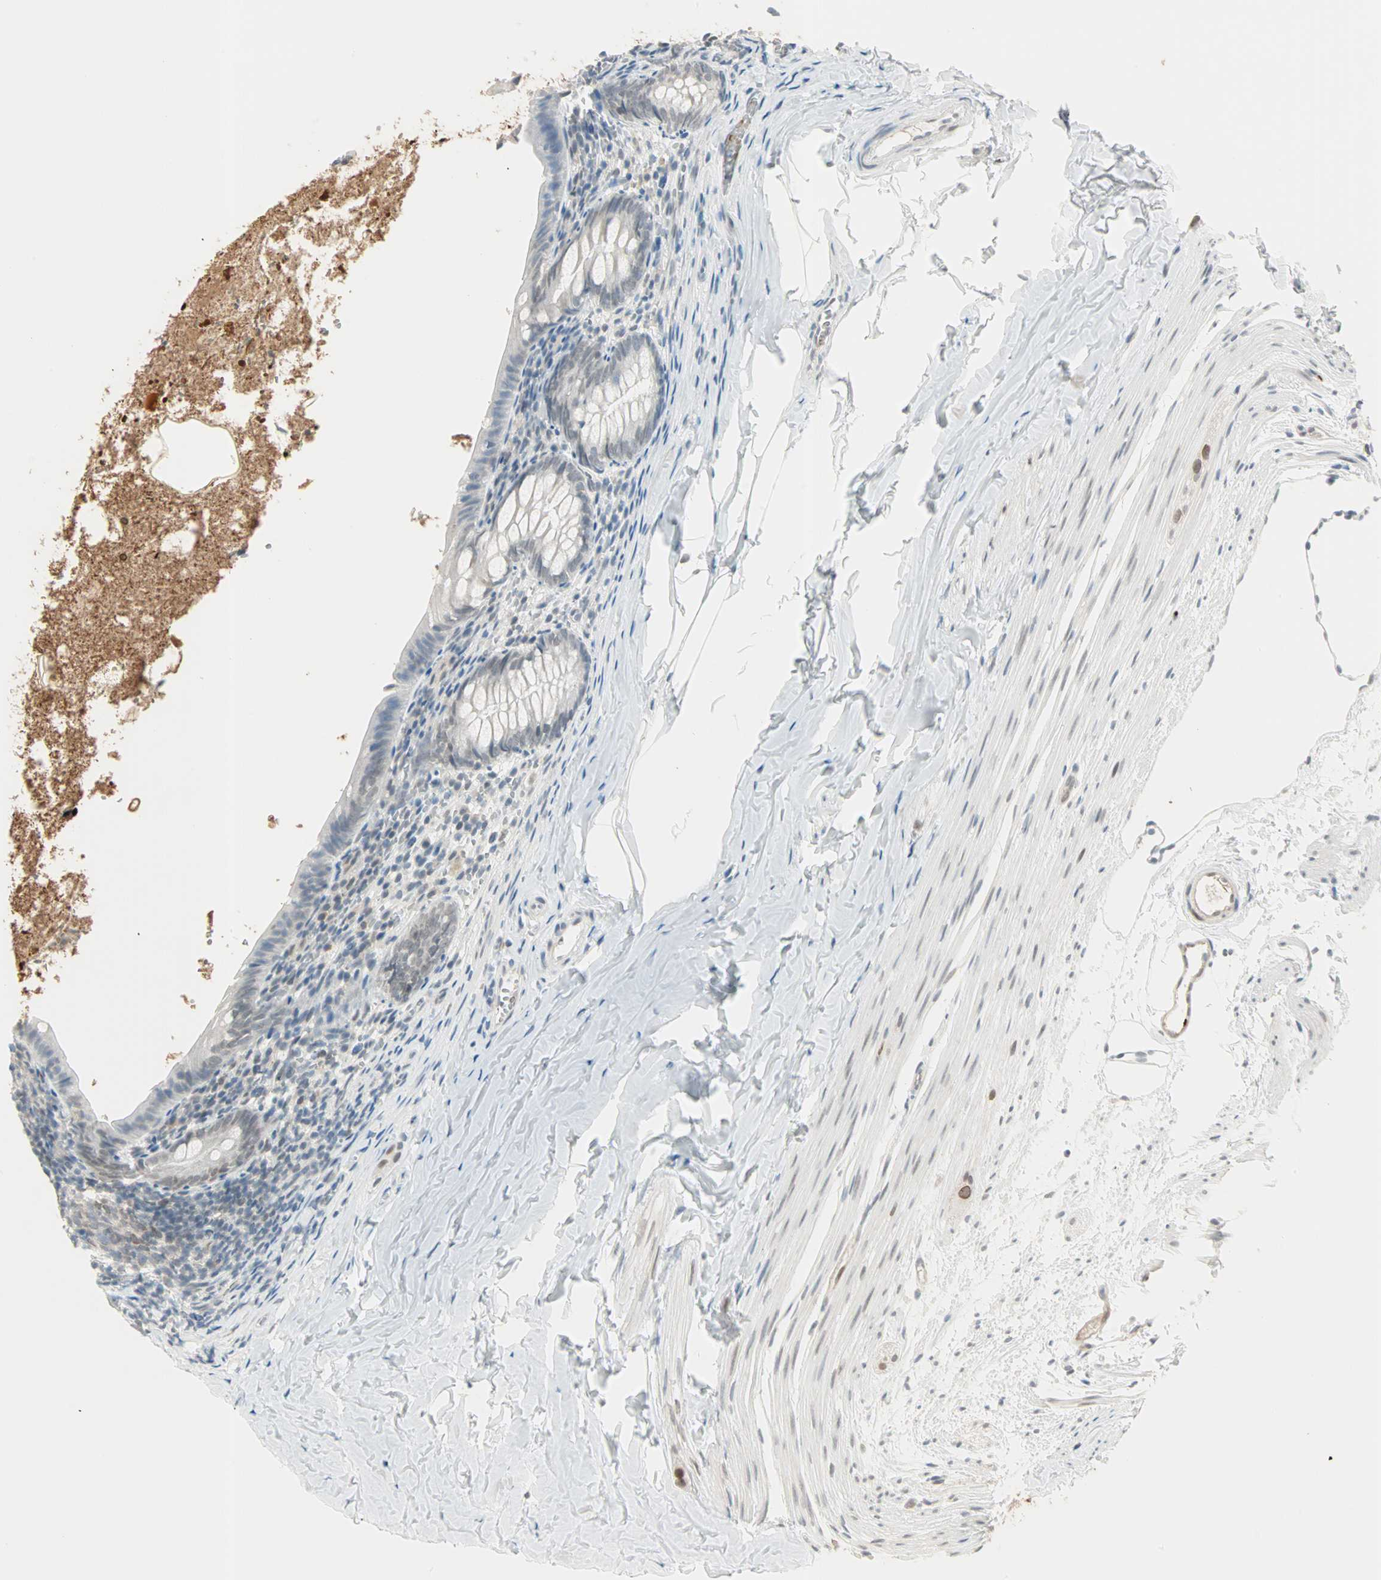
{"staining": {"intensity": "negative", "quantity": "none", "location": "none"}, "tissue": "appendix", "cell_type": "Glandular cells", "image_type": "normal", "snomed": [{"axis": "morphology", "description": "Normal tissue, NOS"}, {"axis": "topography", "description": "Appendix"}], "caption": "Immunohistochemical staining of normal appendix displays no significant expression in glandular cells. (DAB (3,3'-diaminobenzidine) immunohistochemistry with hematoxylin counter stain).", "gene": "BCAN", "patient": {"sex": "female", "age": 10}}